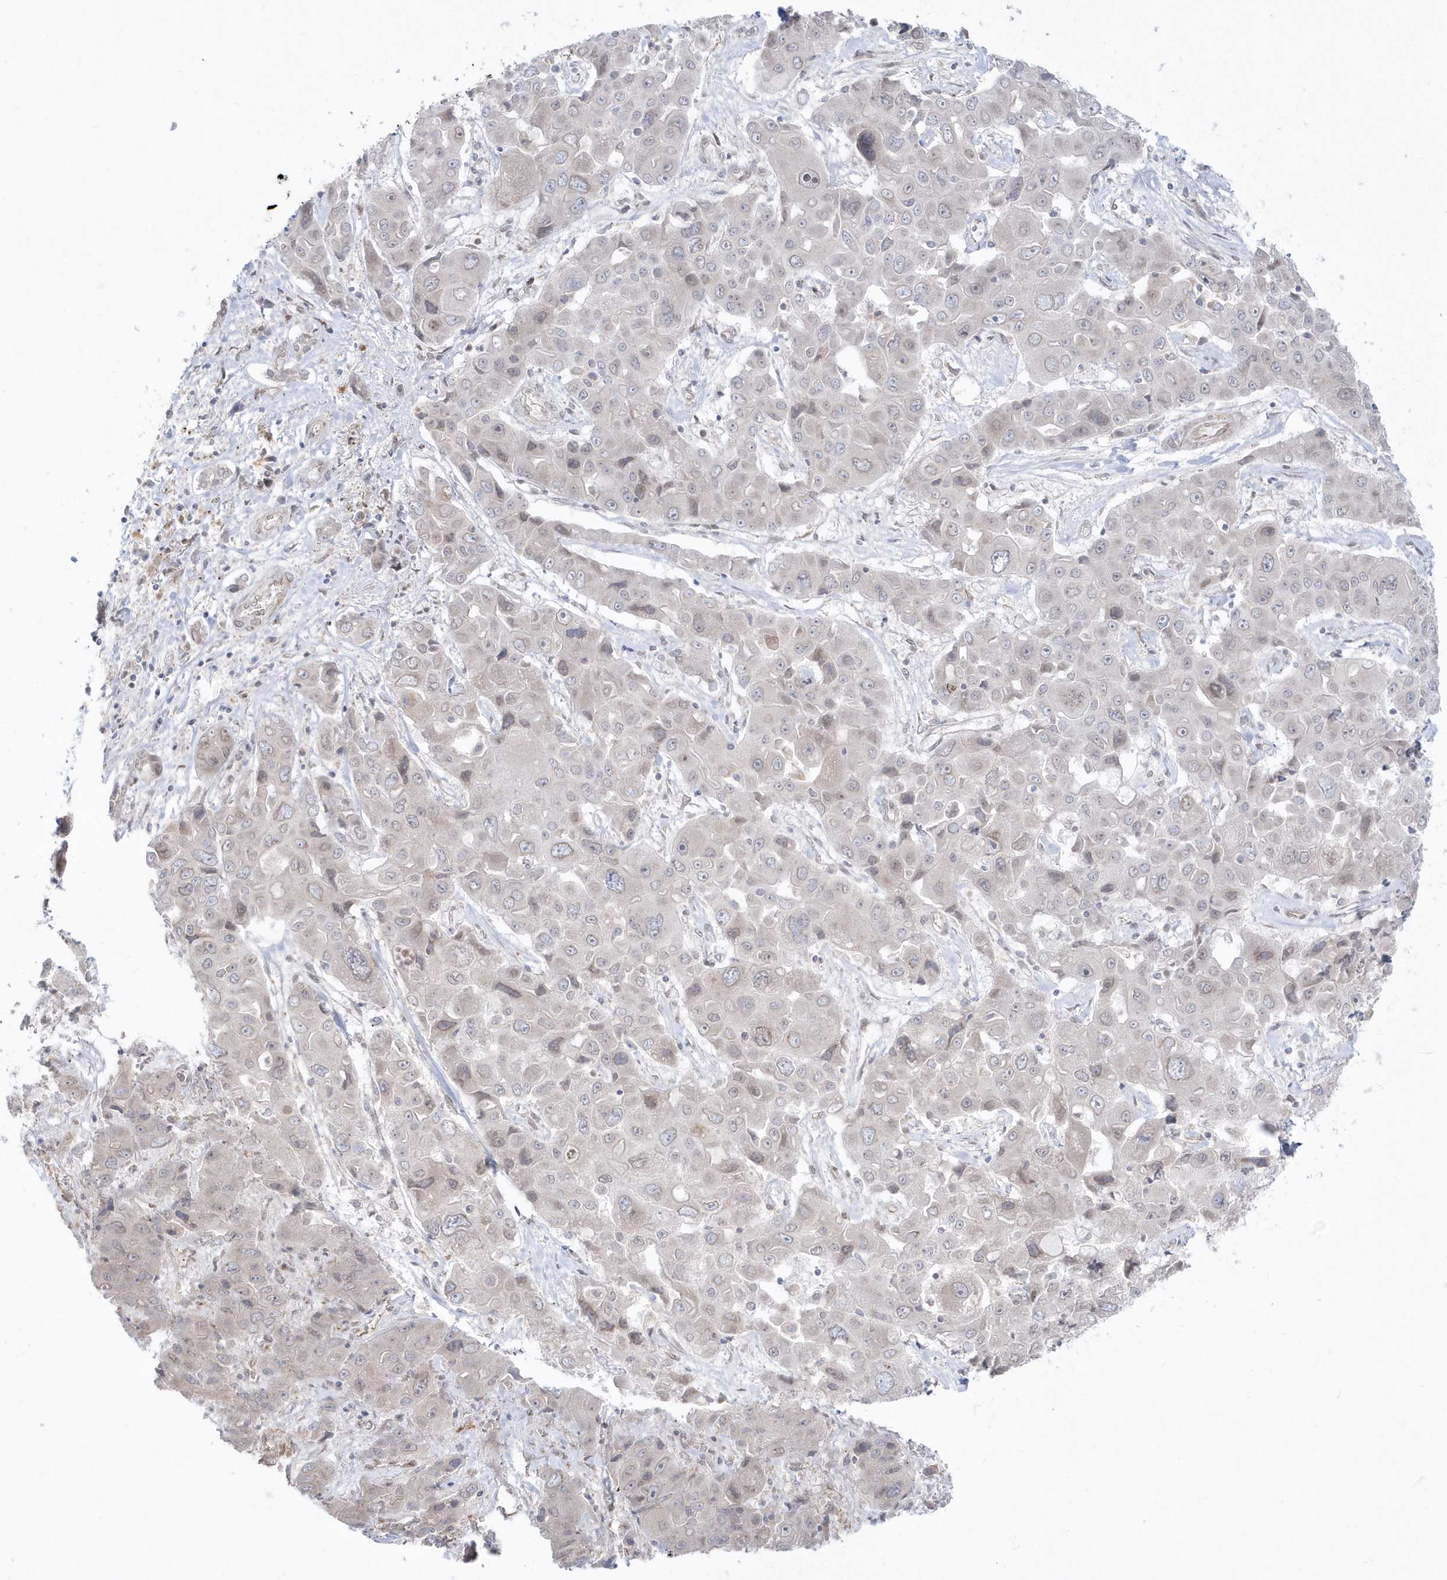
{"staining": {"intensity": "negative", "quantity": "none", "location": "none"}, "tissue": "liver cancer", "cell_type": "Tumor cells", "image_type": "cancer", "snomed": [{"axis": "morphology", "description": "Cholangiocarcinoma"}, {"axis": "topography", "description": "Liver"}], "caption": "Protein analysis of liver cancer (cholangiocarcinoma) reveals no significant positivity in tumor cells.", "gene": "DHX57", "patient": {"sex": "male", "age": 67}}